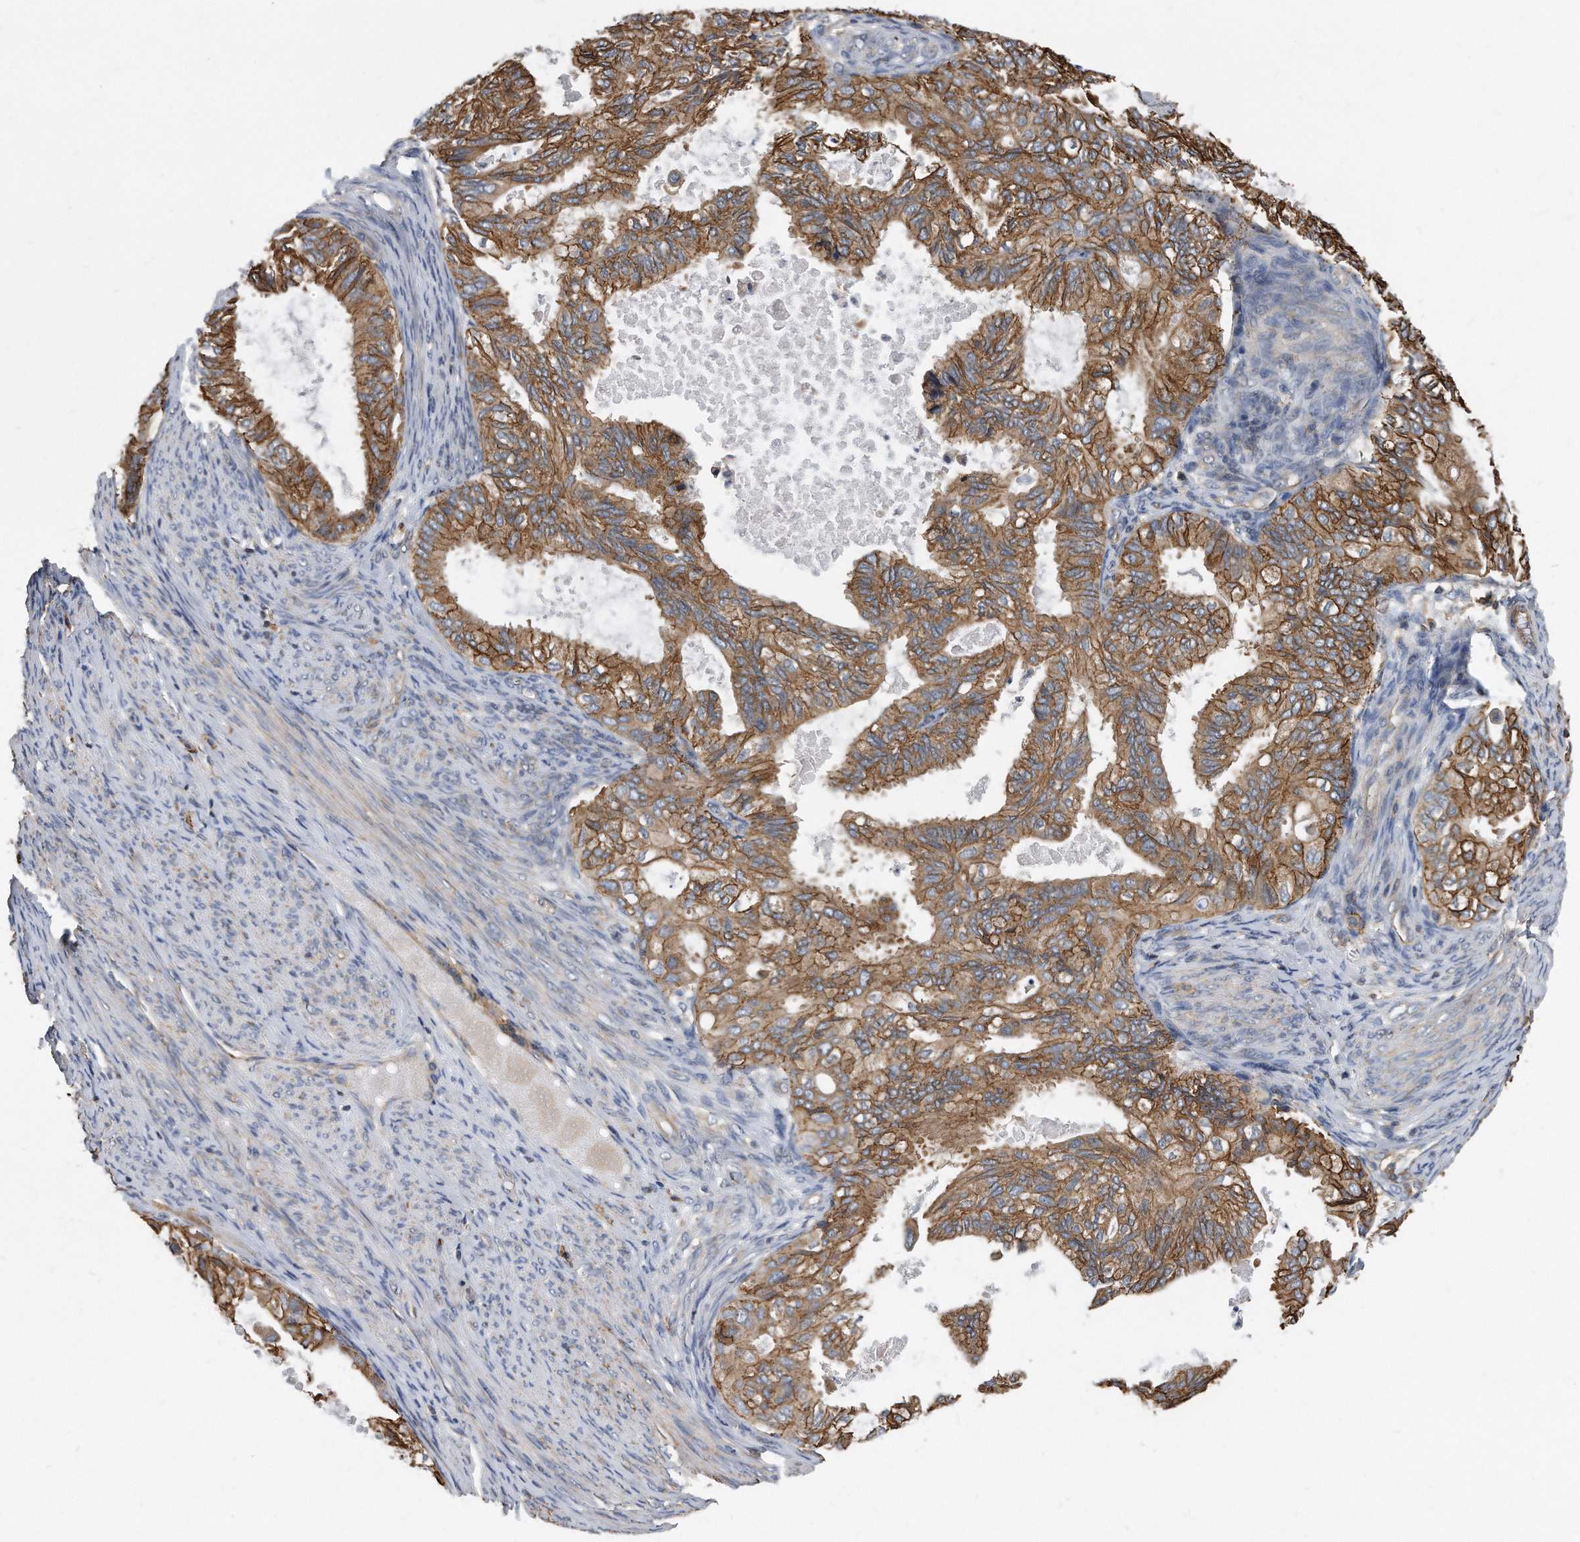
{"staining": {"intensity": "moderate", "quantity": ">75%", "location": "cytoplasmic/membranous"}, "tissue": "cervical cancer", "cell_type": "Tumor cells", "image_type": "cancer", "snomed": [{"axis": "morphology", "description": "Normal tissue, NOS"}, {"axis": "morphology", "description": "Adenocarcinoma, NOS"}, {"axis": "topography", "description": "Cervix"}, {"axis": "topography", "description": "Endometrium"}], "caption": "The immunohistochemical stain highlights moderate cytoplasmic/membranous positivity in tumor cells of cervical adenocarcinoma tissue. (DAB IHC, brown staining for protein, blue staining for nuclei).", "gene": "ATG5", "patient": {"sex": "female", "age": 86}}